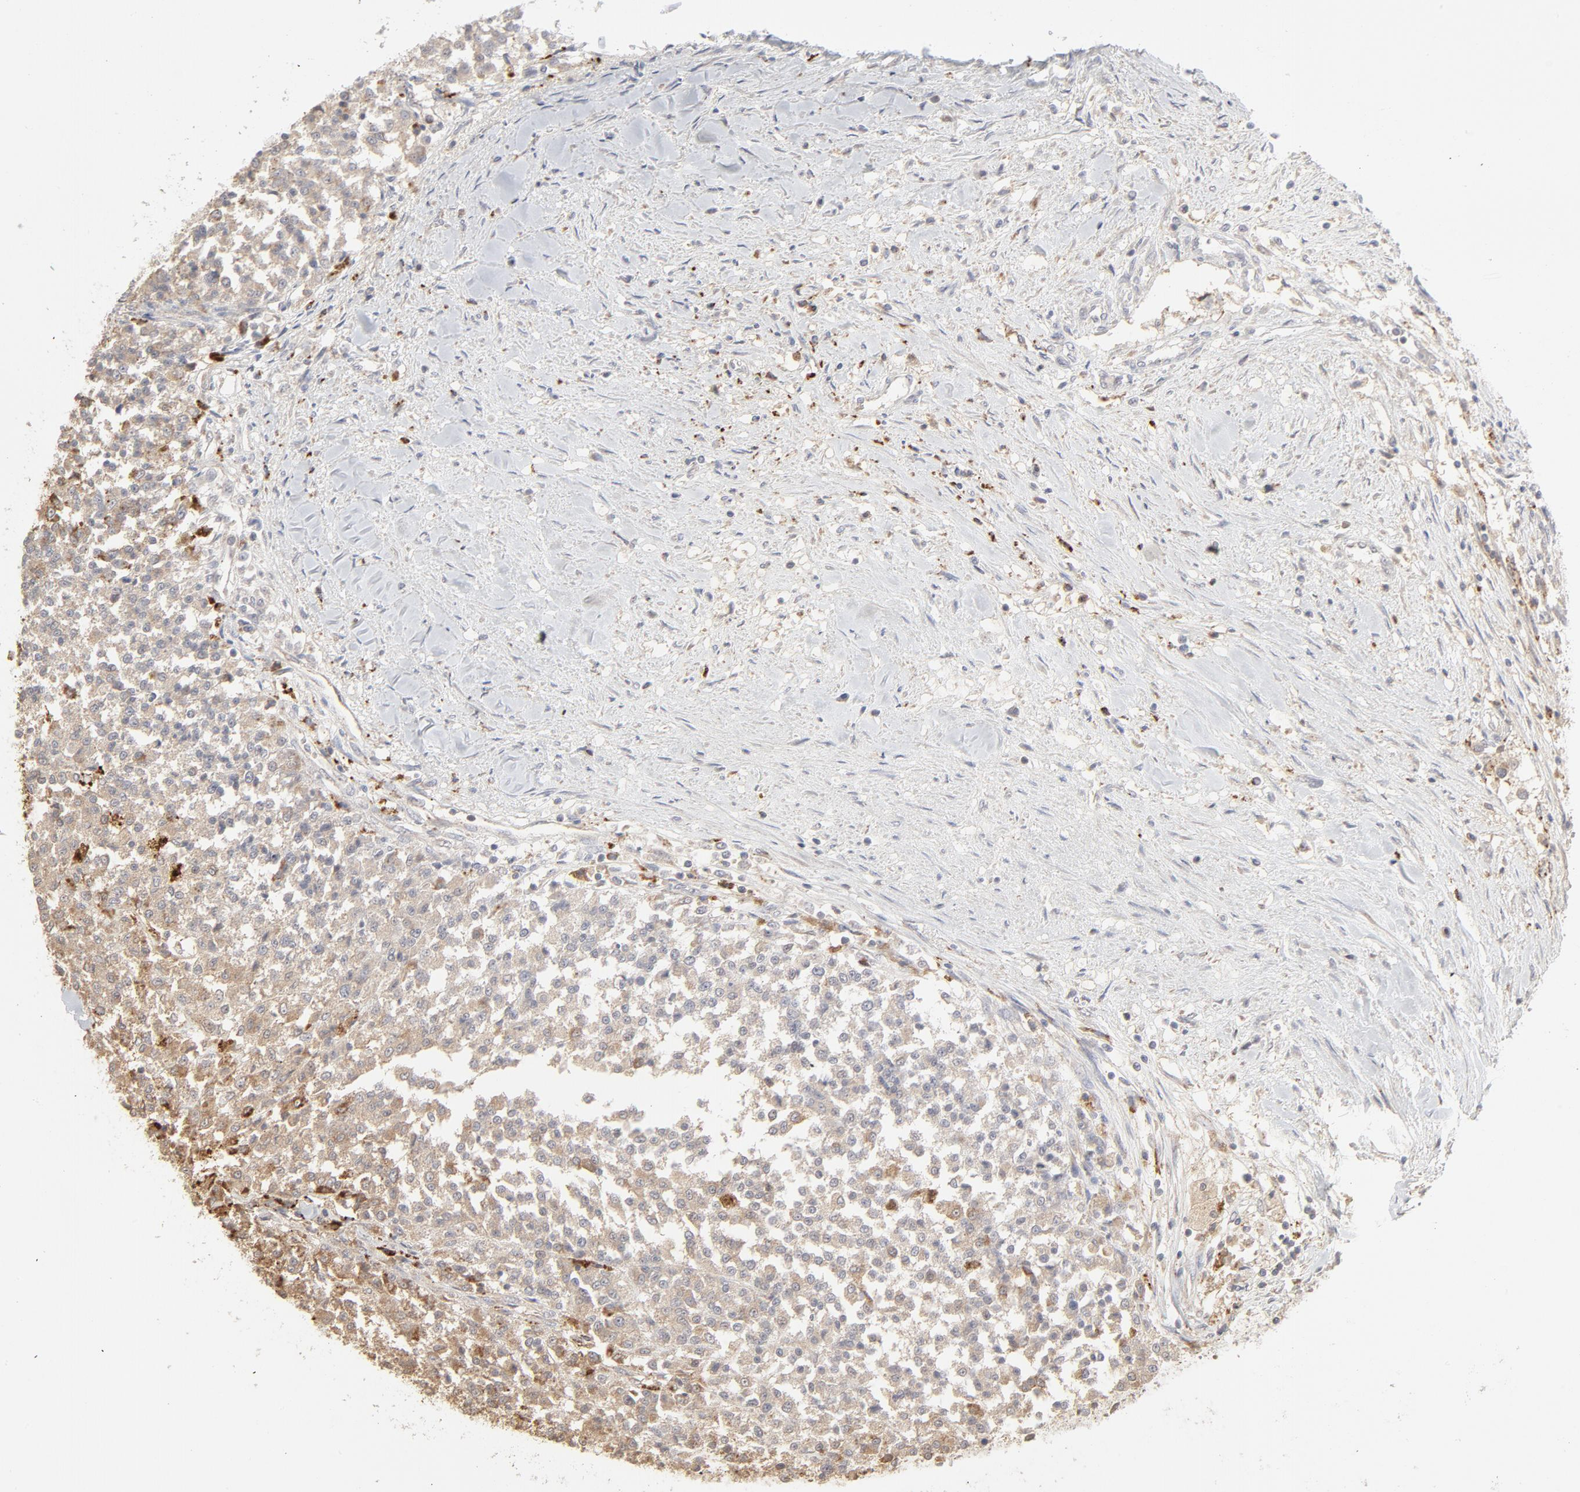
{"staining": {"intensity": "weak", "quantity": ">75%", "location": "cytoplasmic/membranous"}, "tissue": "testis cancer", "cell_type": "Tumor cells", "image_type": "cancer", "snomed": [{"axis": "morphology", "description": "Seminoma, NOS"}, {"axis": "topography", "description": "Testis"}], "caption": "Testis cancer tissue demonstrates weak cytoplasmic/membranous staining in approximately >75% of tumor cells", "gene": "POMT2", "patient": {"sex": "male", "age": 59}}